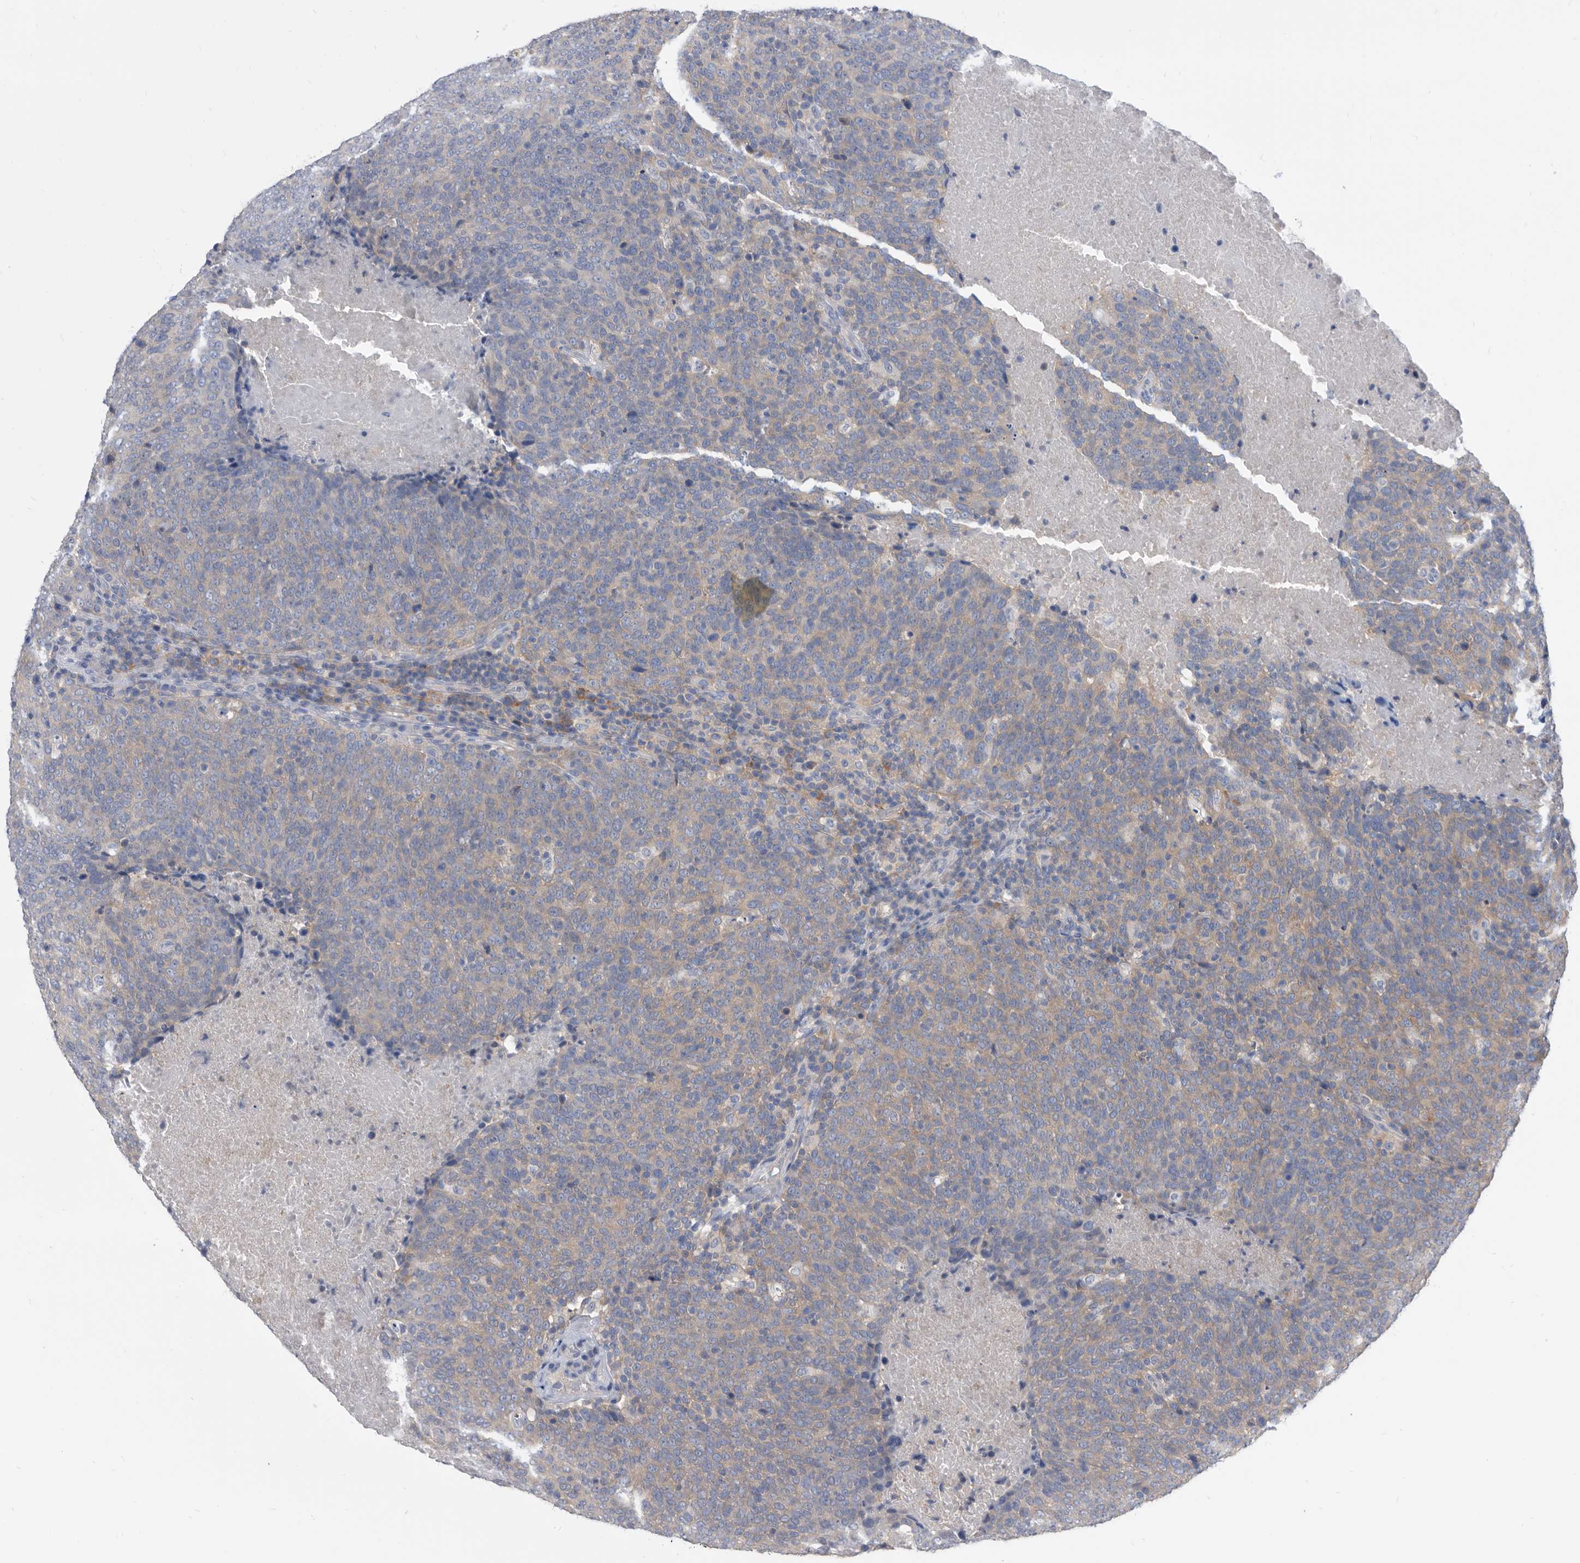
{"staining": {"intensity": "weak", "quantity": "25%-75%", "location": "cytoplasmic/membranous"}, "tissue": "head and neck cancer", "cell_type": "Tumor cells", "image_type": "cancer", "snomed": [{"axis": "morphology", "description": "Squamous cell carcinoma, NOS"}, {"axis": "morphology", "description": "Squamous cell carcinoma, metastatic, NOS"}, {"axis": "topography", "description": "Lymph node"}, {"axis": "topography", "description": "Head-Neck"}], "caption": "Squamous cell carcinoma (head and neck) stained for a protein demonstrates weak cytoplasmic/membranous positivity in tumor cells.", "gene": "CCT4", "patient": {"sex": "male", "age": 62}}